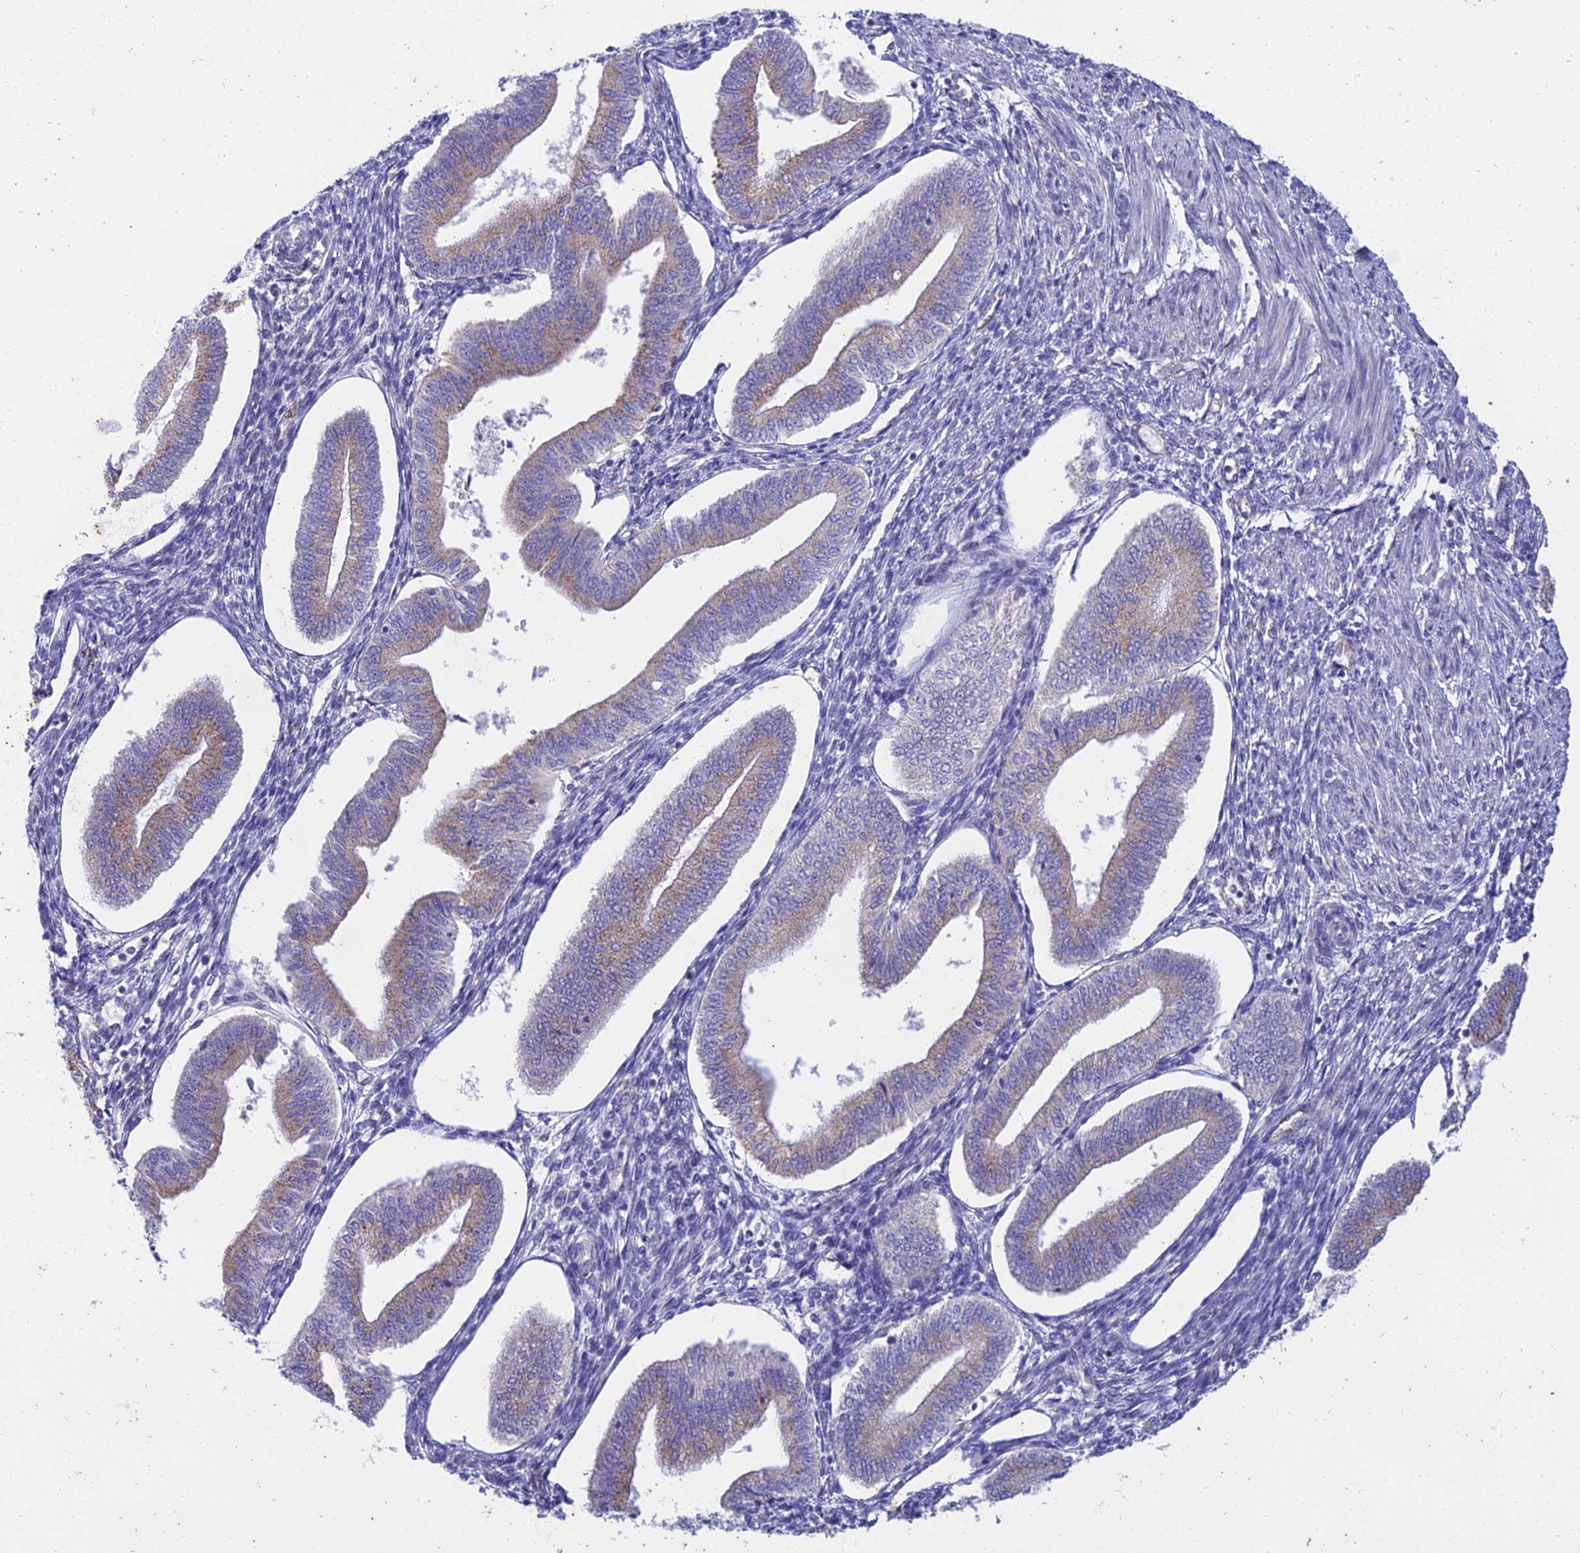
{"staining": {"intensity": "negative", "quantity": "none", "location": "none"}, "tissue": "endometrium", "cell_type": "Cells in endometrial stroma", "image_type": "normal", "snomed": [{"axis": "morphology", "description": "Normal tissue, NOS"}, {"axis": "topography", "description": "Endometrium"}], "caption": "A high-resolution image shows immunohistochemistry staining of normal endometrium, which shows no significant expression in cells in endometrial stroma. (Stains: DAB IHC with hematoxylin counter stain, Microscopy: brightfield microscopy at high magnification).", "gene": "PTCD2", "patient": {"sex": "female", "age": 34}}